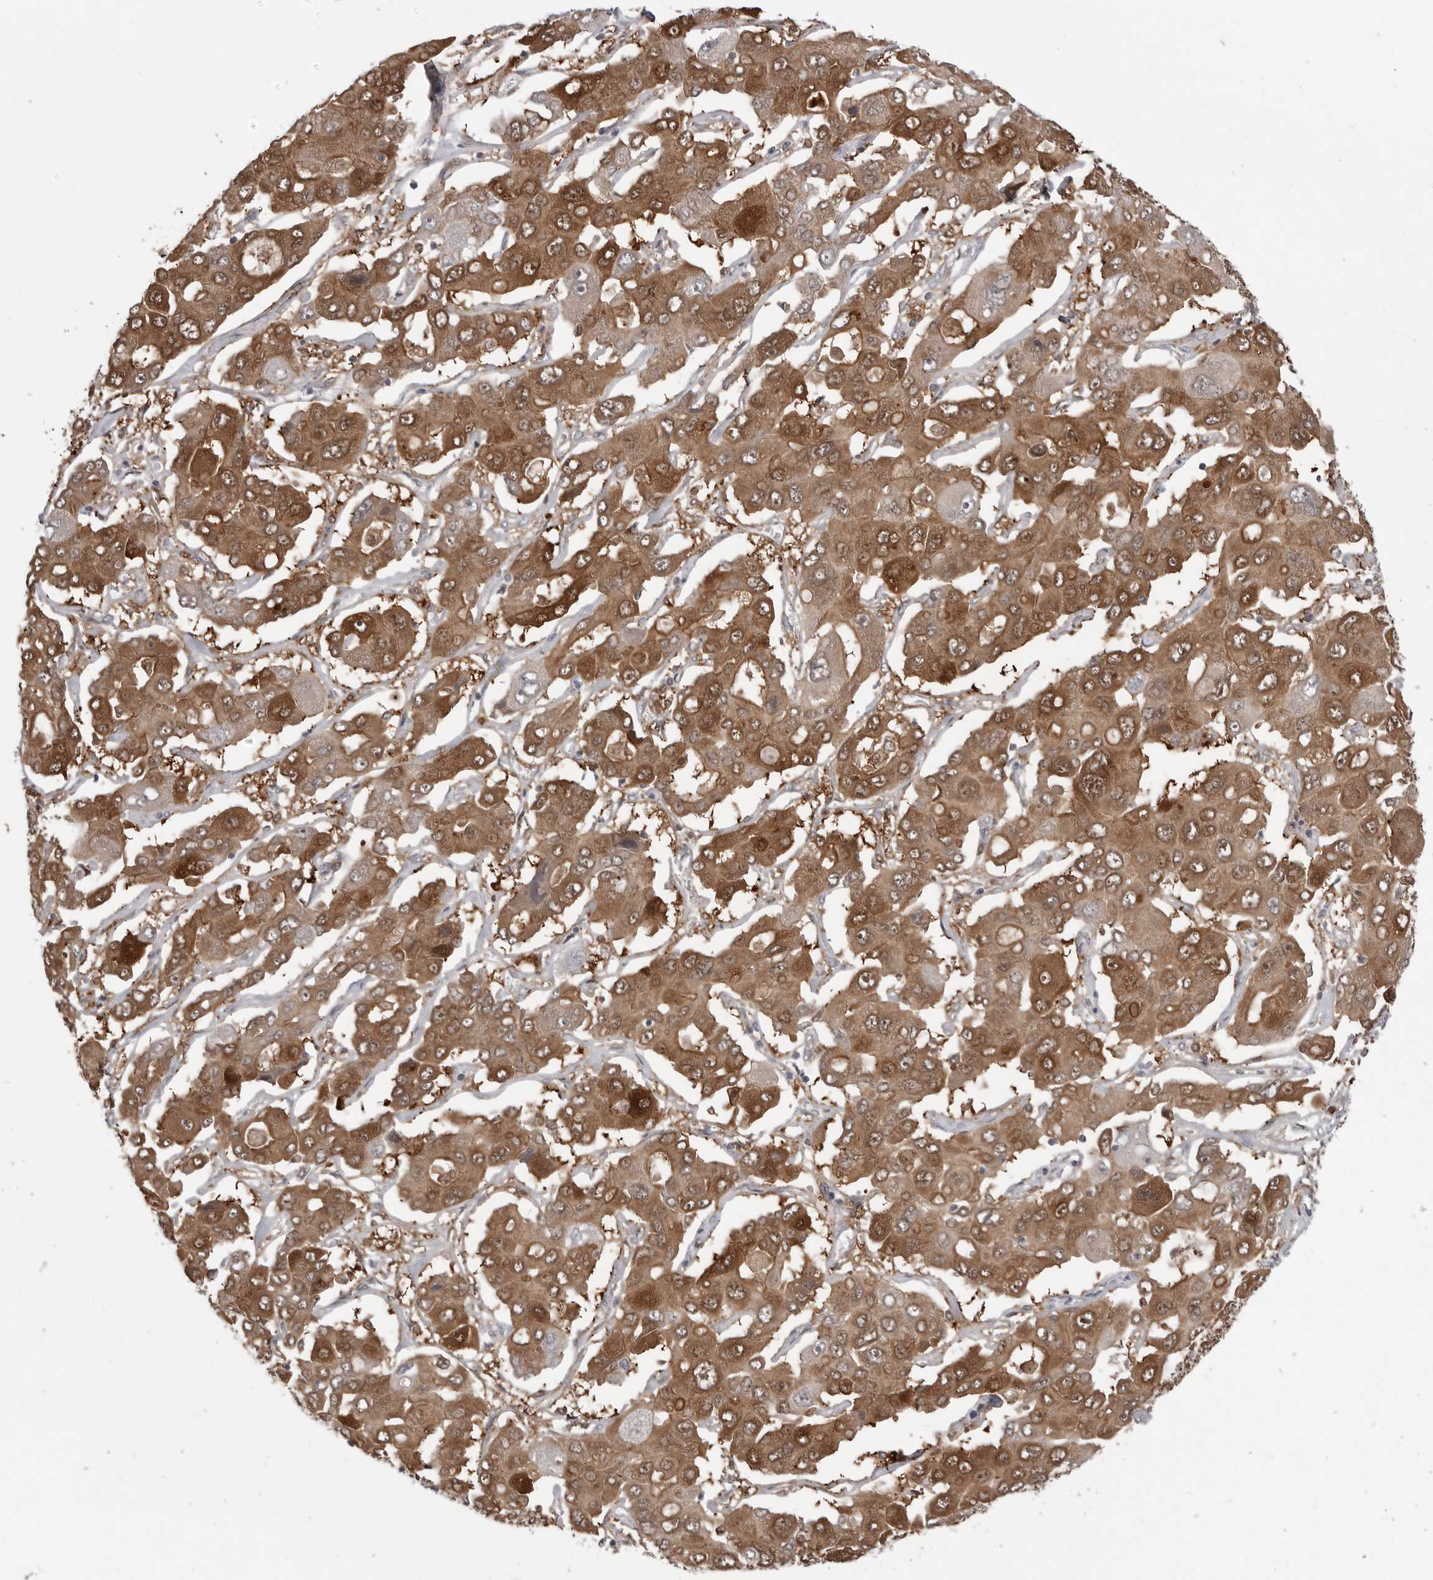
{"staining": {"intensity": "strong", "quantity": ">75%", "location": "cytoplasmic/membranous,nuclear"}, "tissue": "liver cancer", "cell_type": "Tumor cells", "image_type": "cancer", "snomed": [{"axis": "morphology", "description": "Cholangiocarcinoma"}, {"axis": "topography", "description": "Liver"}], "caption": "Immunohistochemistry (DAB (3,3'-diaminobenzidine)) staining of human liver cholangiocarcinoma shows strong cytoplasmic/membranous and nuclear protein positivity in approximately >75% of tumor cells.", "gene": "PNPO", "patient": {"sex": "male", "age": 67}}